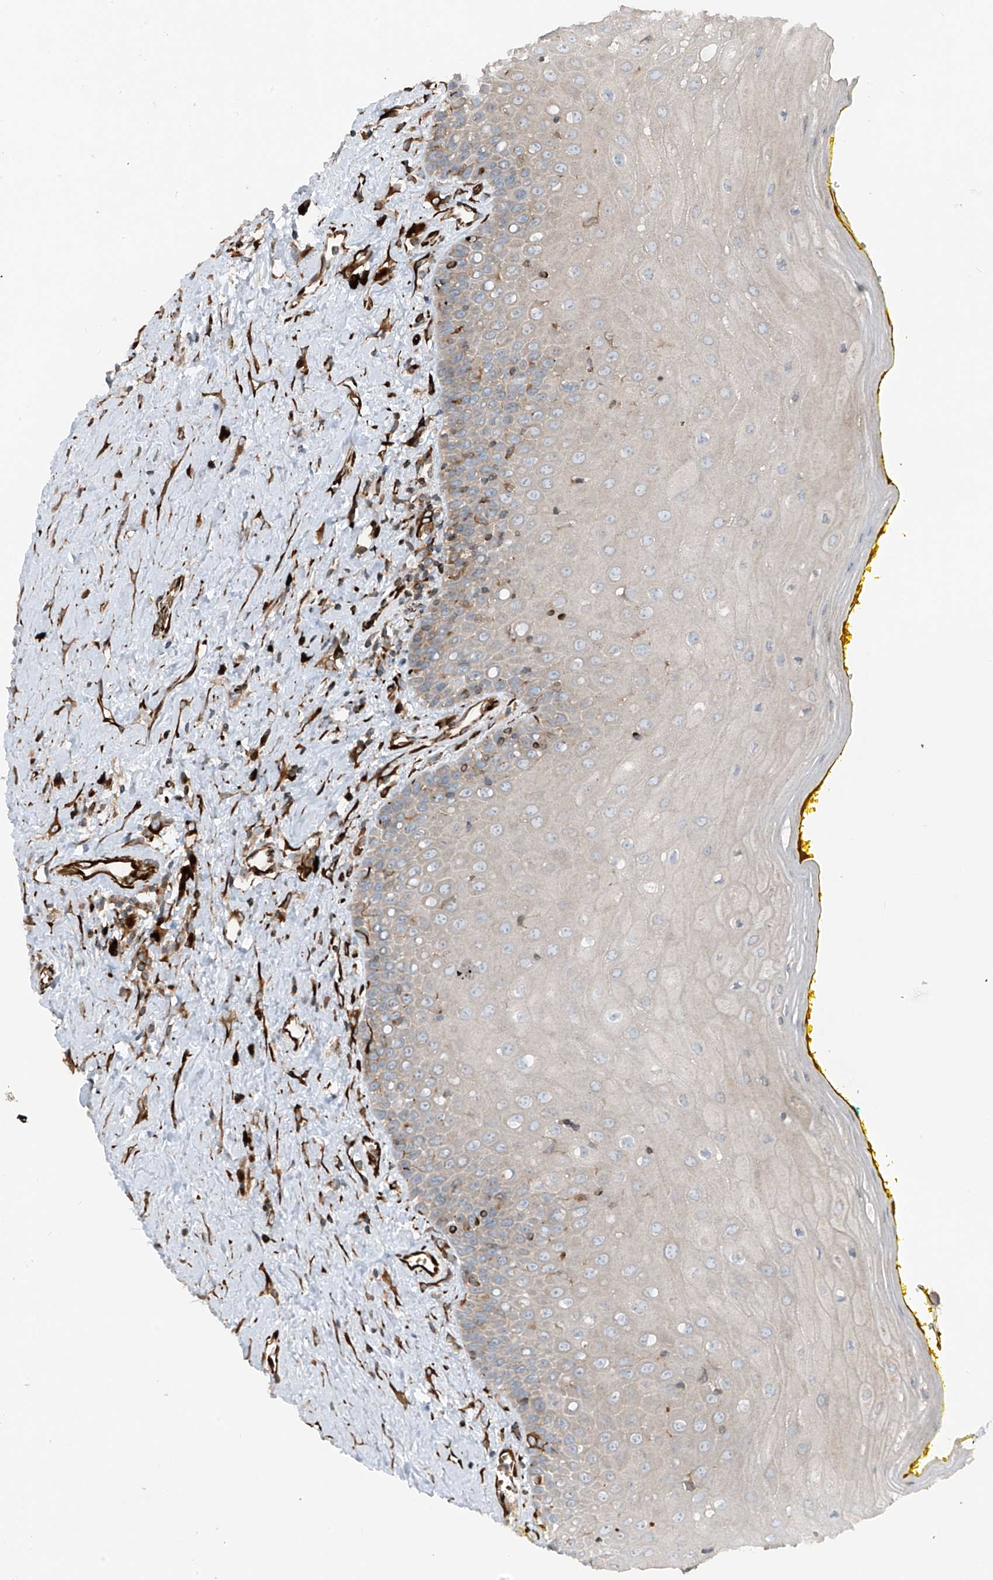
{"staining": {"intensity": "weak", "quantity": ">75%", "location": "cytoplasmic/membranous"}, "tissue": "oral mucosa", "cell_type": "Squamous epithelial cells", "image_type": "normal", "snomed": [{"axis": "morphology", "description": "Normal tissue, NOS"}, {"axis": "morphology", "description": "Squamous cell carcinoma, NOS"}, {"axis": "topography", "description": "Oral tissue"}, {"axis": "topography", "description": "Head-Neck"}], "caption": "Protein expression analysis of unremarkable human oral mucosa reveals weak cytoplasmic/membranous expression in about >75% of squamous epithelial cells. The protein is shown in brown color, while the nuclei are stained blue.", "gene": "ERLEC1", "patient": {"sex": "female", "age": 70}}